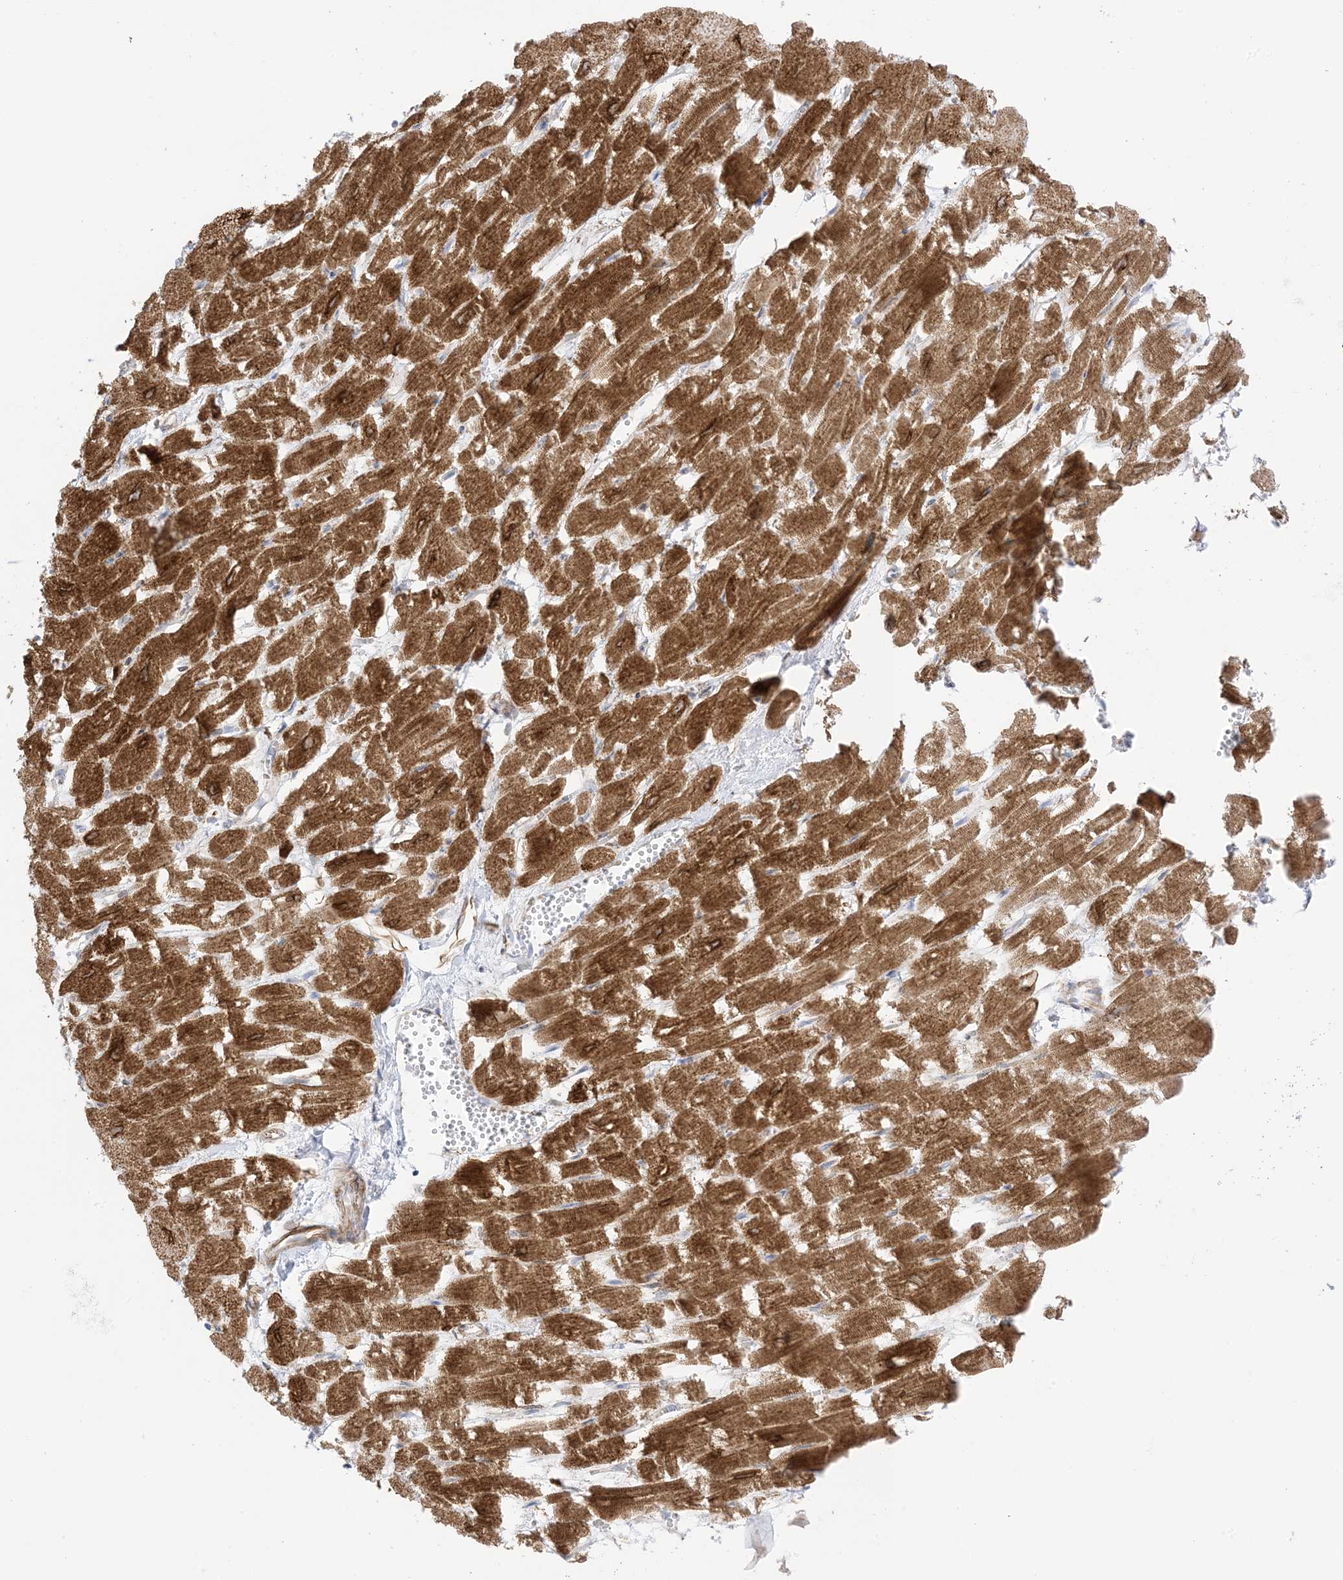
{"staining": {"intensity": "strong", "quantity": ">75%", "location": "cytoplasmic/membranous,nuclear"}, "tissue": "heart muscle", "cell_type": "Cardiomyocytes", "image_type": "normal", "snomed": [{"axis": "morphology", "description": "Normal tissue, NOS"}, {"axis": "topography", "description": "Heart"}], "caption": "An image of human heart muscle stained for a protein displays strong cytoplasmic/membranous,nuclear brown staining in cardiomyocytes. (DAB (3,3'-diaminobenzidine) = brown stain, brightfield microscopy at high magnification).", "gene": "PID1", "patient": {"sex": "male", "age": 54}}